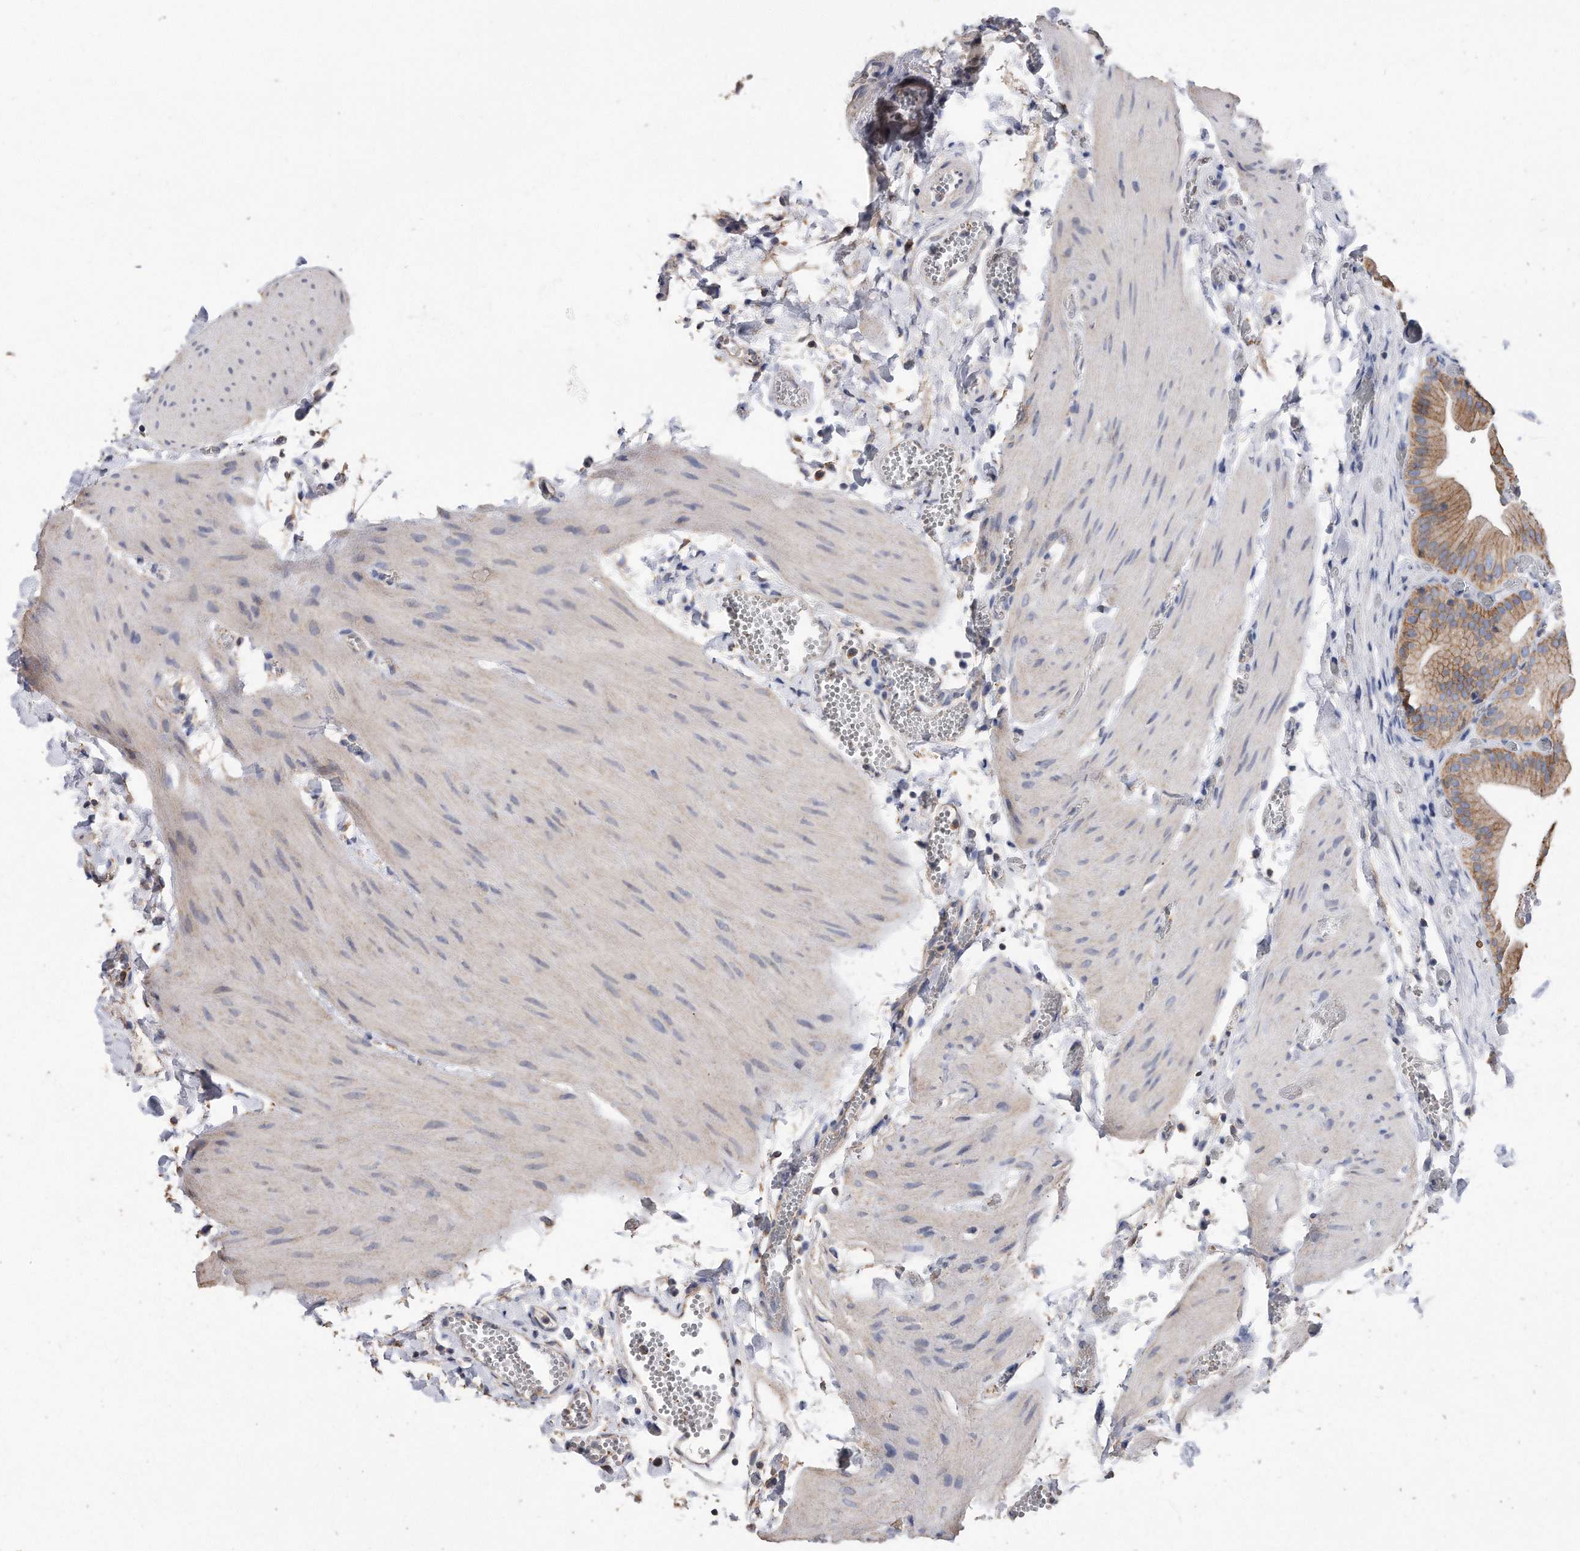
{"staining": {"intensity": "moderate", "quantity": ">75%", "location": "cytoplasmic/membranous"}, "tissue": "gallbladder", "cell_type": "Glandular cells", "image_type": "normal", "snomed": [{"axis": "morphology", "description": "Normal tissue, NOS"}, {"axis": "topography", "description": "Gallbladder"}], "caption": "High-magnification brightfield microscopy of benign gallbladder stained with DAB (3,3'-diaminobenzidine) (brown) and counterstained with hematoxylin (blue). glandular cells exhibit moderate cytoplasmic/membranous positivity is present in about>75% of cells. The staining was performed using DAB, with brown indicating positive protein expression. Nuclei are stained blue with hematoxylin.", "gene": "CDCP1", "patient": {"sex": "female", "age": 64}}